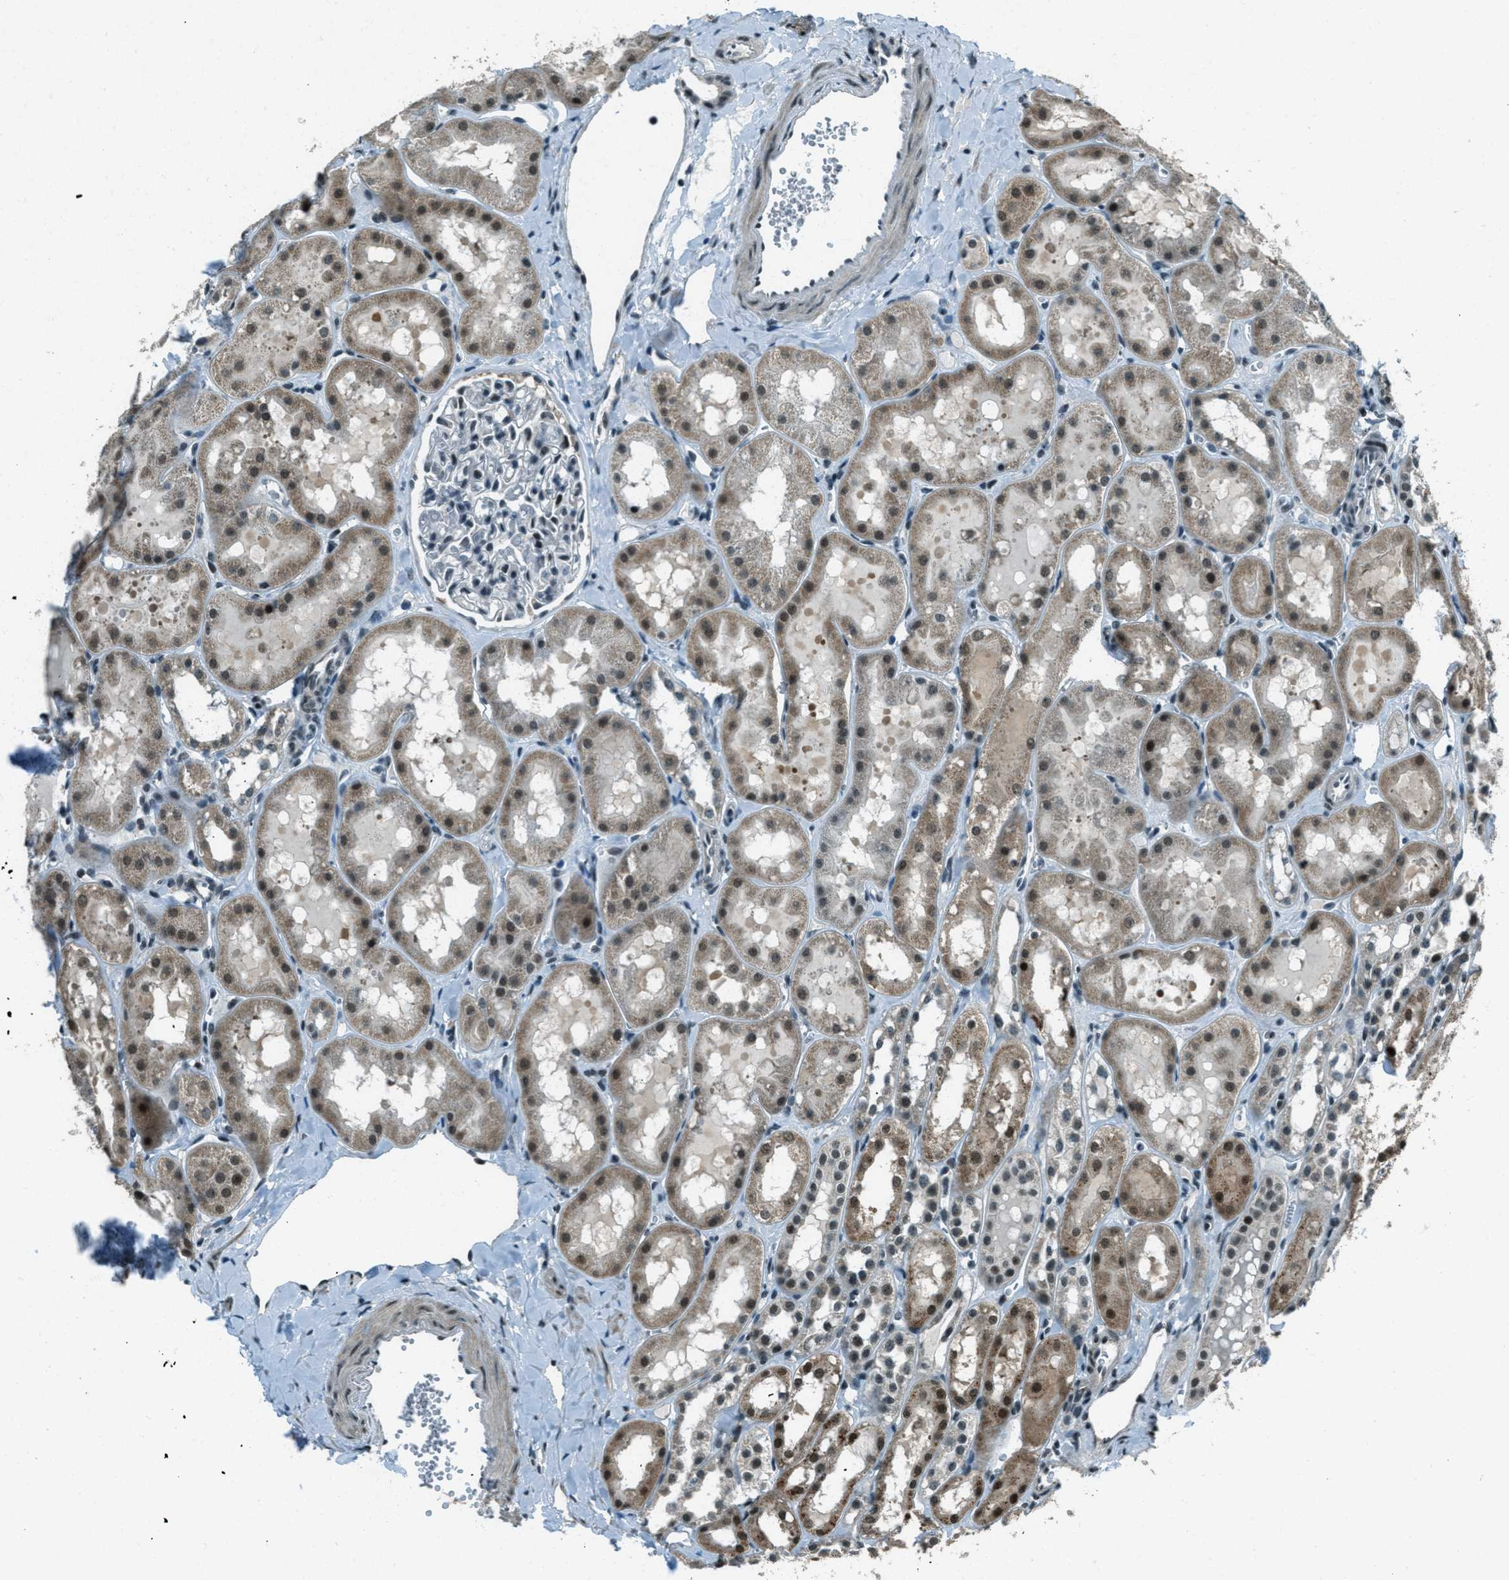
{"staining": {"intensity": "moderate", "quantity": "<25%", "location": "nuclear"}, "tissue": "kidney", "cell_type": "Cells in glomeruli", "image_type": "normal", "snomed": [{"axis": "morphology", "description": "Normal tissue, NOS"}, {"axis": "topography", "description": "Kidney"}, {"axis": "topography", "description": "Urinary bladder"}], "caption": "Kidney stained with a brown dye shows moderate nuclear positive expression in about <25% of cells in glomeruli.", "gene": "TARDBP", "patient": {"sex": "male", "age": 16}}